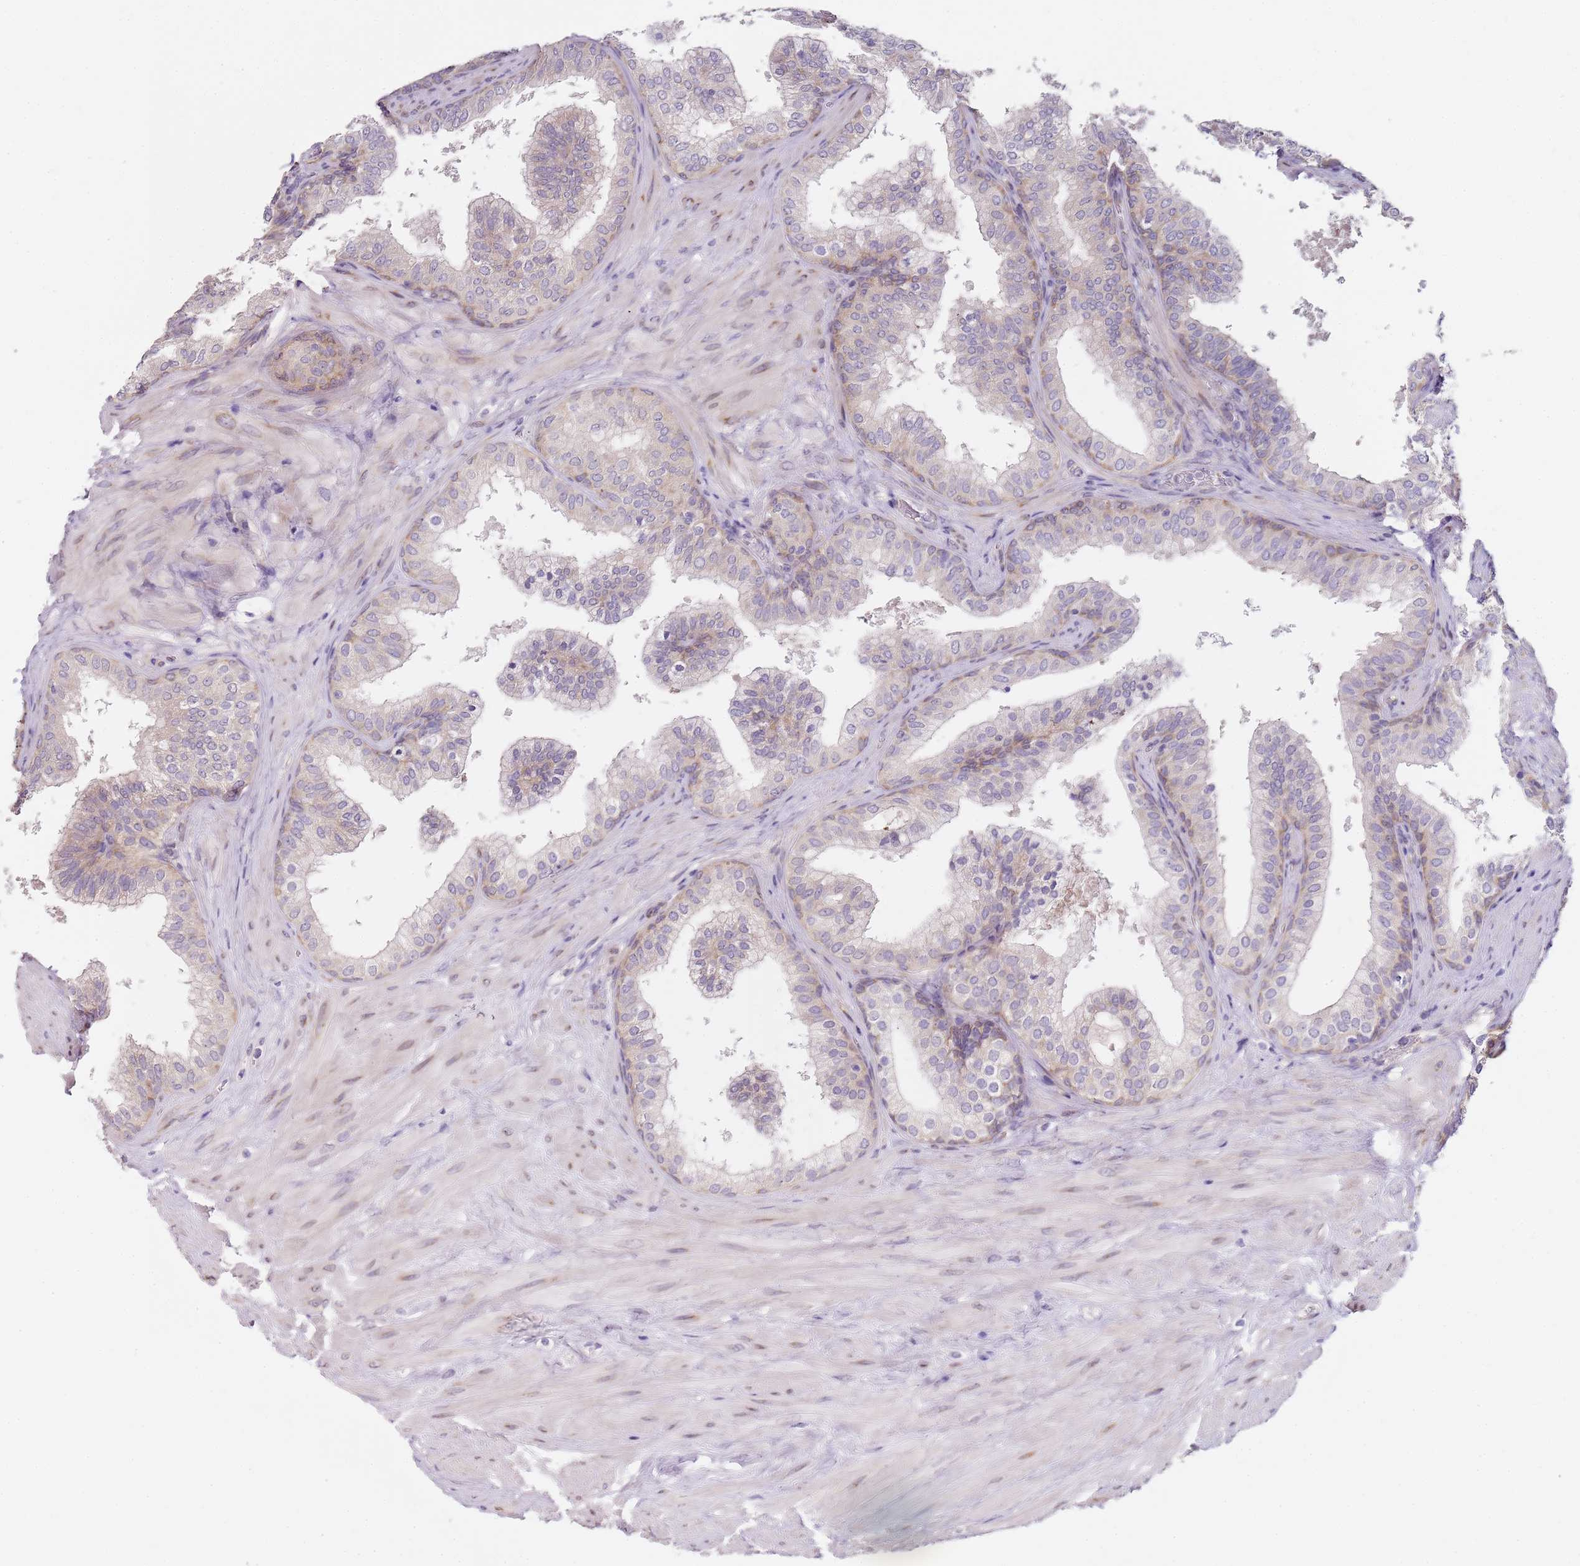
{"staining": {"intensity": "weak", "quantity": "<25%", "location": "cytoplasmic/membranous"}, "tissue": "prostate", "cell_type": "Glandular cells", "image_type": "normal", "snomed": [{"axis": "morphology", "description": "Normal tissue, NOS"}, {"axis": "topography", "description": "Prostate"}], "caption": "This is a image of IHC staining of normal prostate, which shows no positivity in glandular cells. The staining was performed using DAB (3,3'-diaminobenzidine) to visualize the protein expression in brown, while the nuclei were stained in blue with hematoxylin (Magnification: 20x).", "gene": "TBC1D9", "patient": {"sex": "male", "age": 60}}